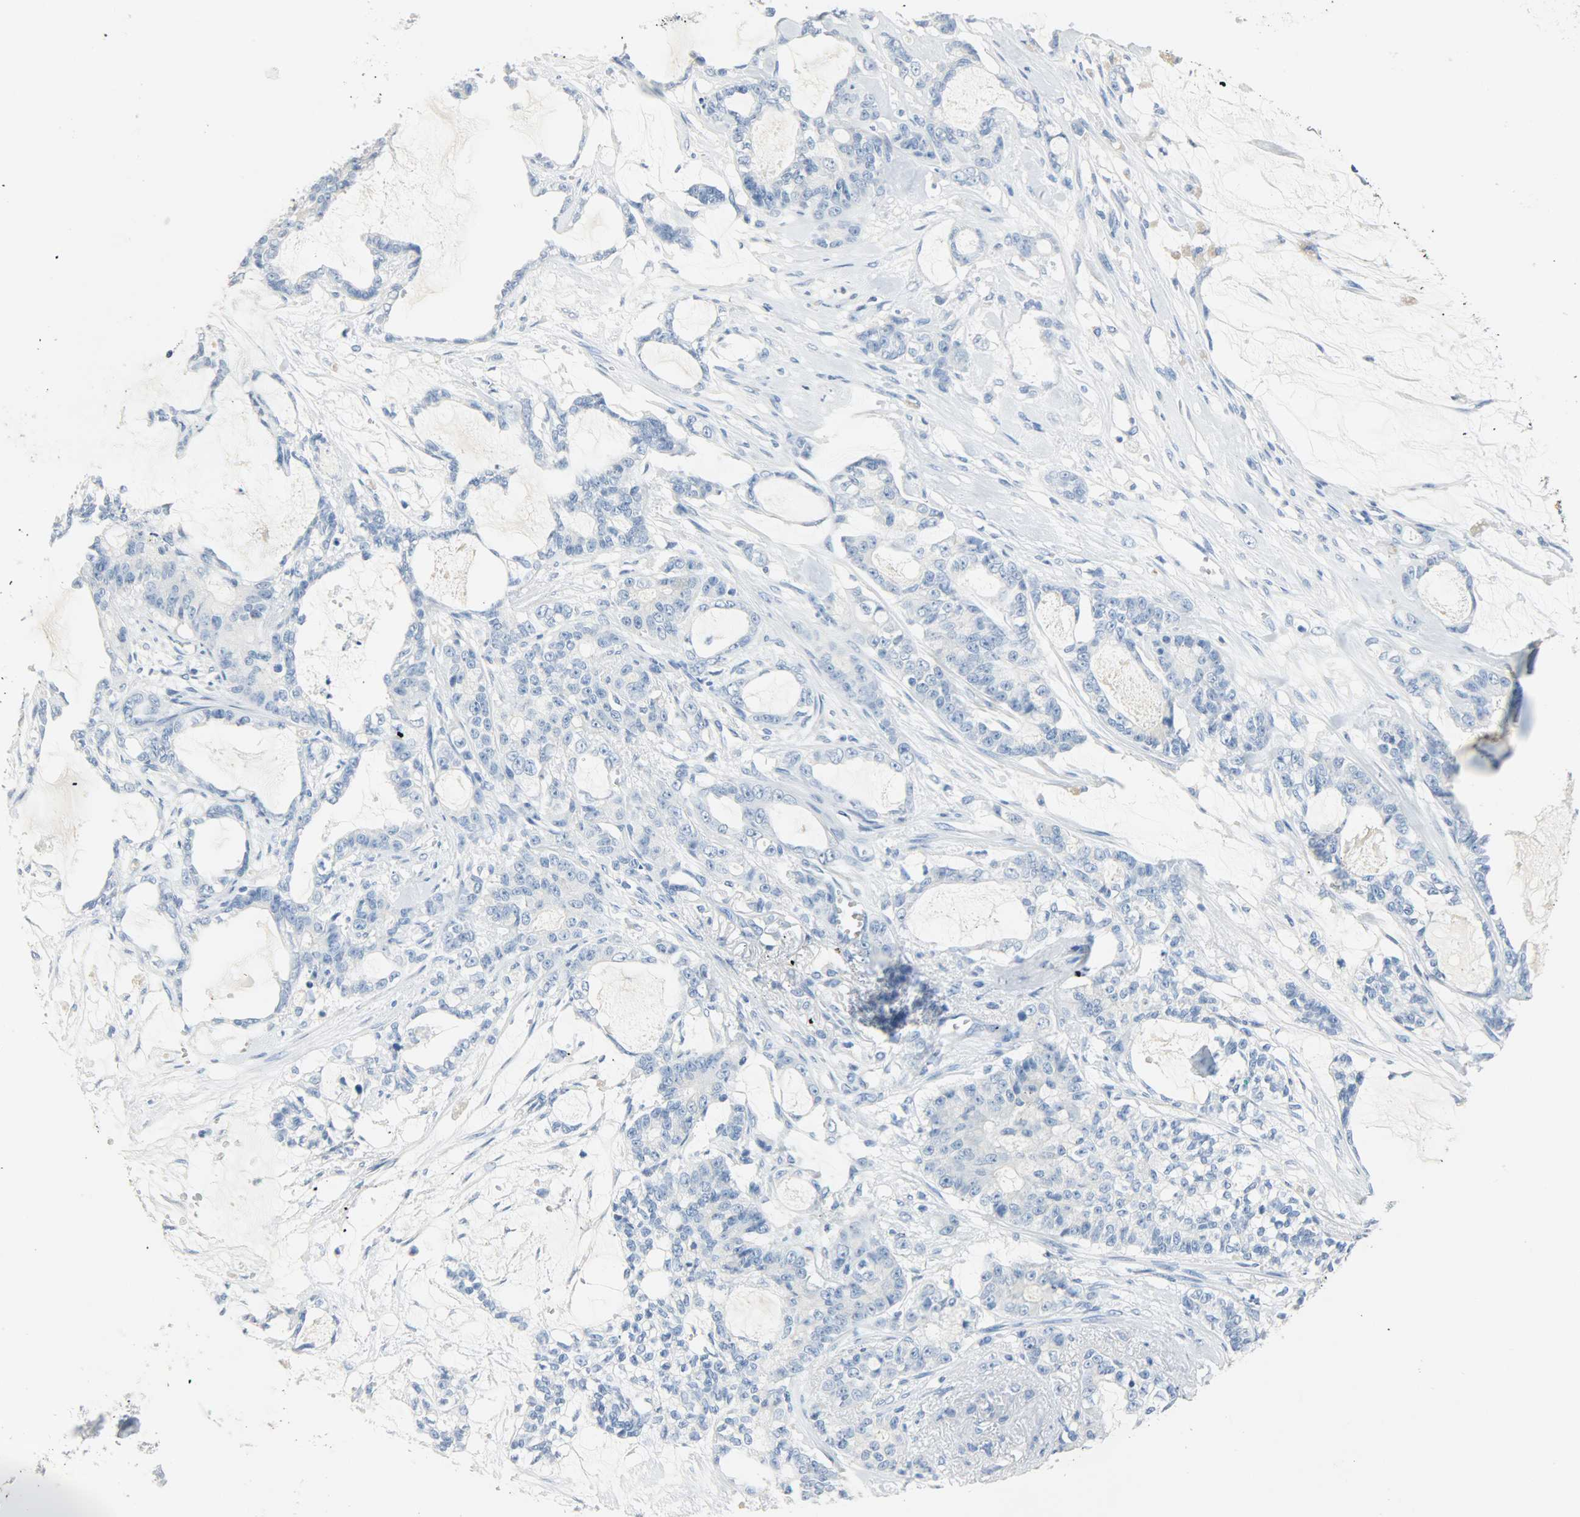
{"staining": {"intensity": "negative", "quantity": "none", "location": "none"}, "tissue": "pancreatic cancer", "cell_type": "Tumor cells", "image_type": "cancer", "snomed": [{"axis": "morphology", "description": "Adenocarcinoma, NOS"}, {"axis": "topography", "description": "Pancreas"}], "caption": "A histopathology image of pancreatic cancer (adenocarcinoma) stained for a protein shows no brown staining in tumor cells.", "gene": "CA3", "patient": {"sex": "female", "age": 73}}